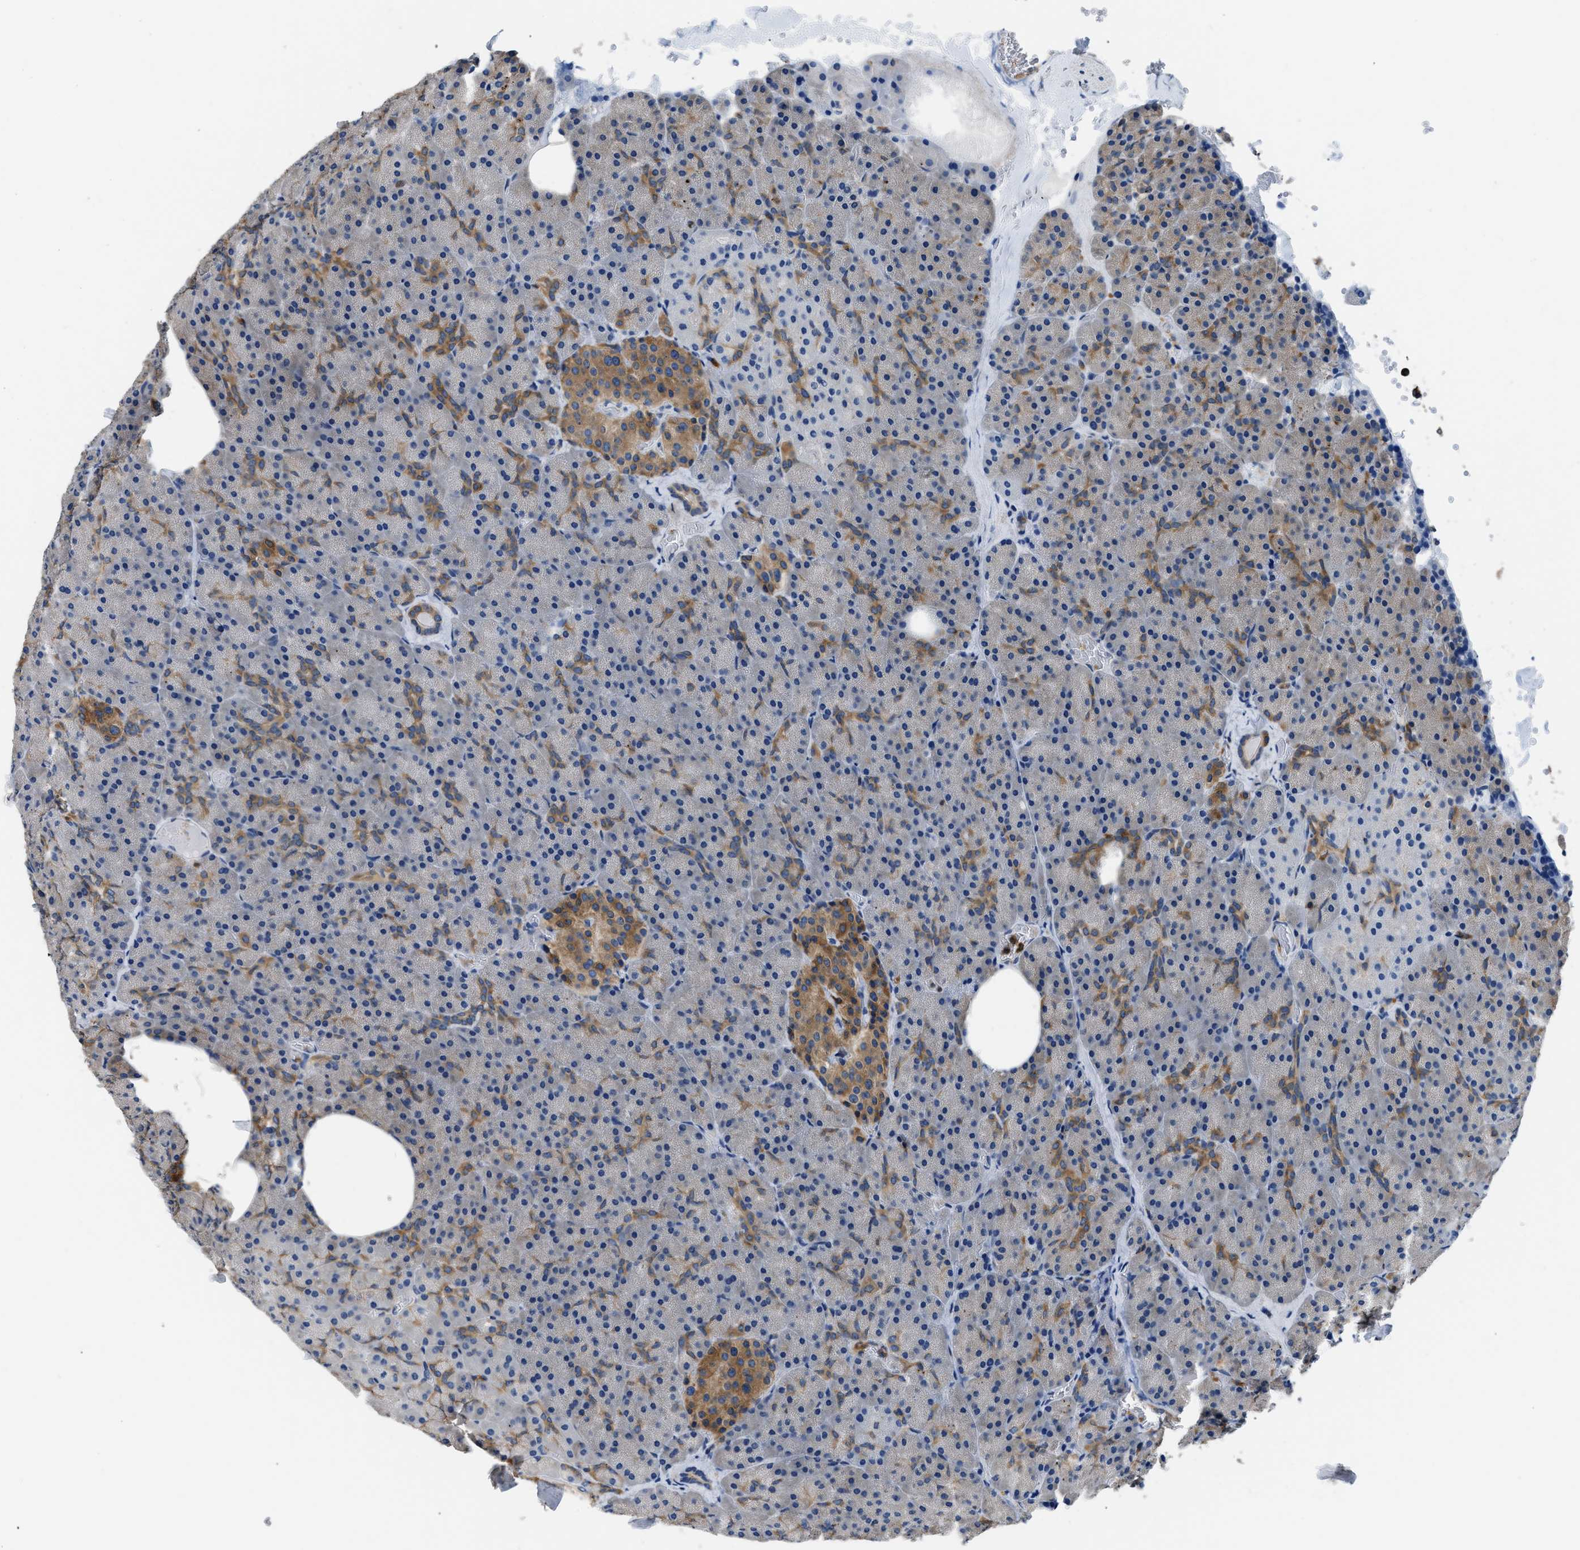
{"staining": {"intensity": "moderate", "quantity": "<25%", "location": "cytoplasmic/membranous"}, "tissue": "pancreas", "cell_type": "Exocrine glandular cells", "image_type": "normal", "snomed": [{"axis": "morphology", "description": "Normal tissue, NOS"}, {"axis": "morphology", "description": "Carcinoid, malignant, NOS"}, {"axis": "topography", "description": "Pancreas"}], "caption": "DAB immunohistochemical staining of unremarkable pancreas exhibits moderate cytoplasmic/membranous protein expression in about <25% of exocrine glandular cells.", "gene": "PKM", "patient": {"sex": "female", "age": 35}}